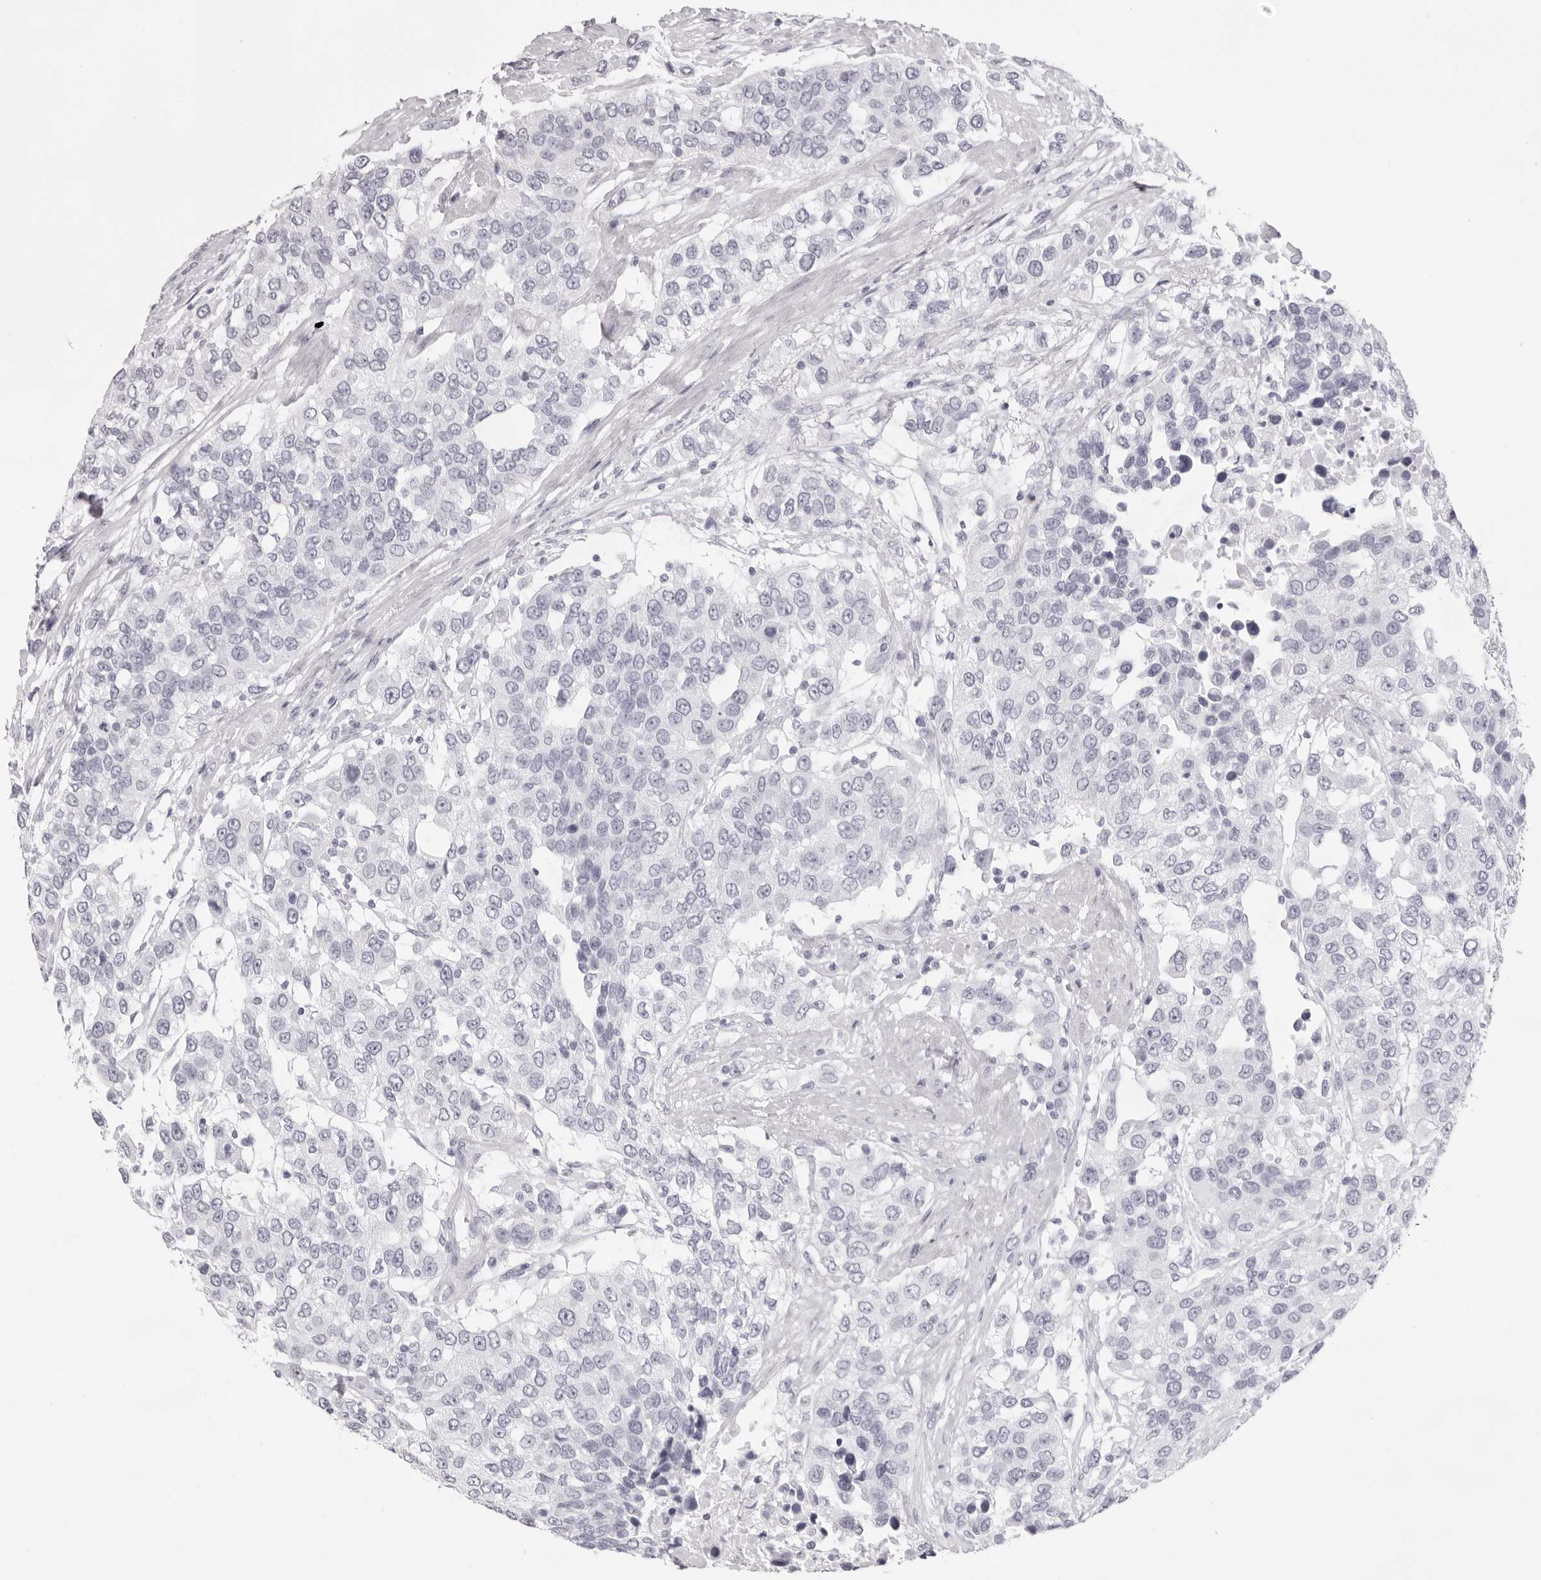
{"staining": {"intensity": "negative", "quantity": "none", "location": "none"}, "tissue": "urothelial cancer", "cell_type": "Tumor cells", "image_type": "cancer", "snomed": [{"axis": "morphology", "description": "Urothelial carcinoma, High grade"}, {"axis": "topography", "description": "Urinary bladder"}], "caption": "Histopathology image shows no protein positivity in tumor cells of urothelial cancer tissue.", "gene": "SPTA1", "patient": {"sex": "female", "age": 80}}